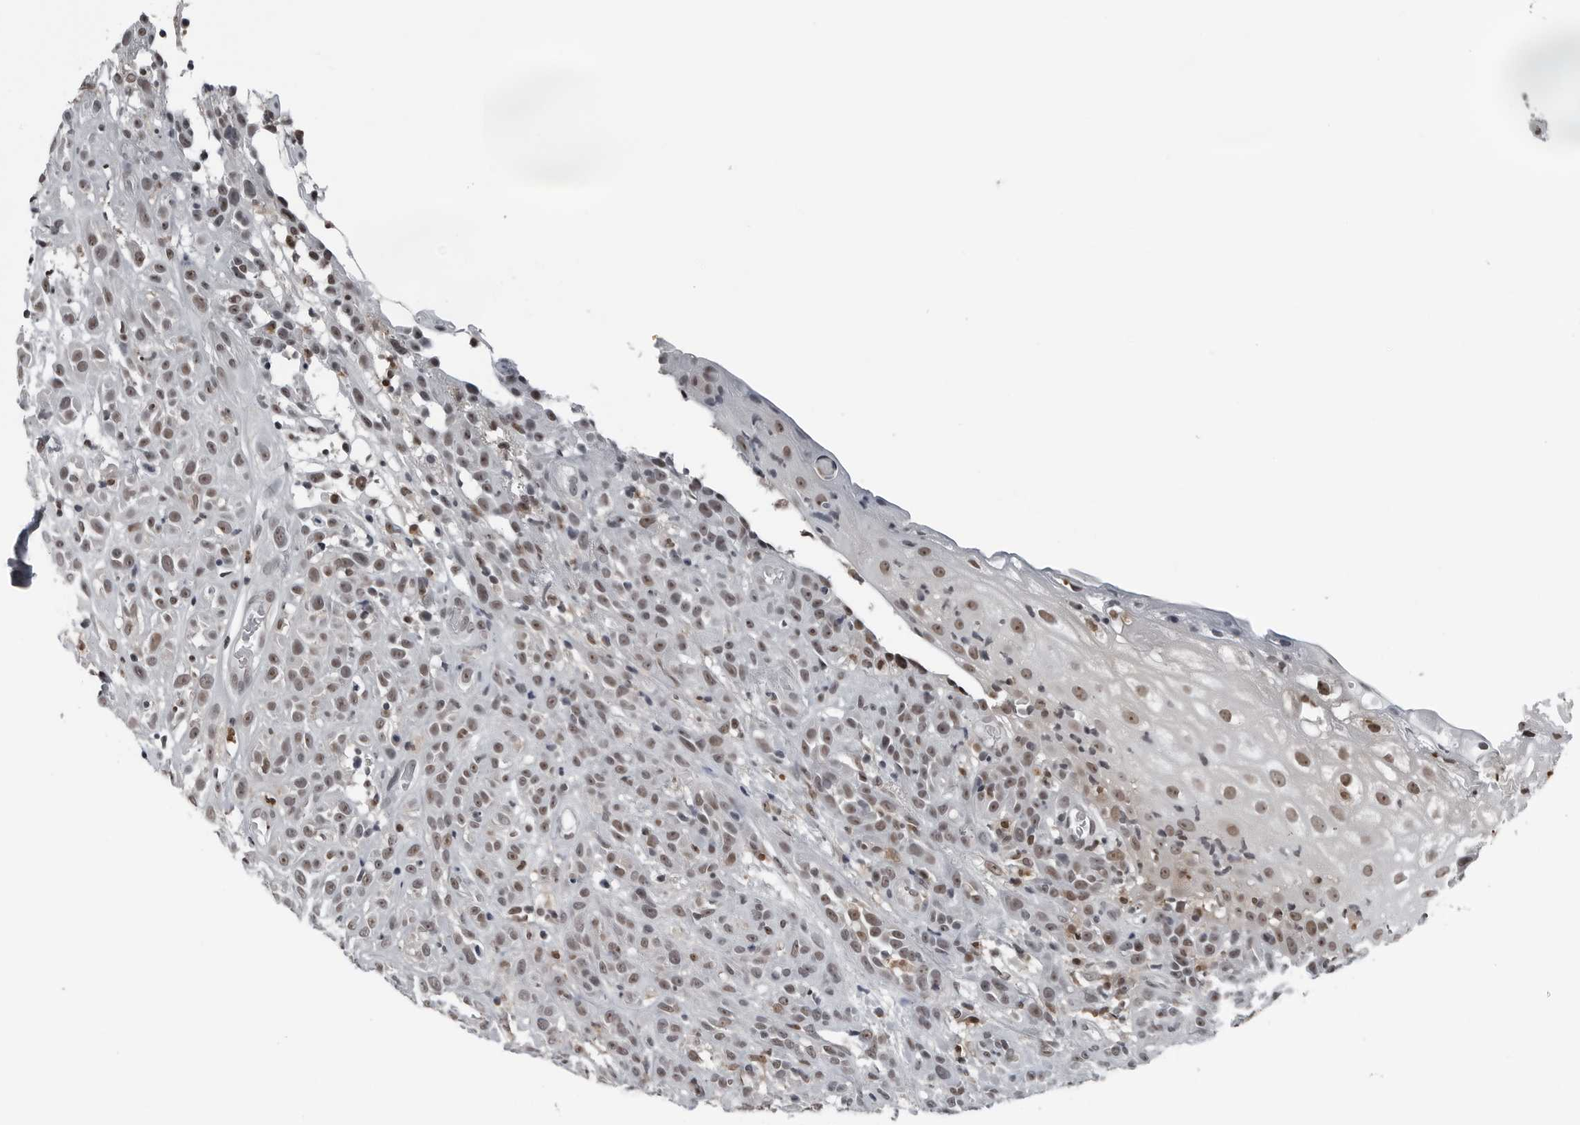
{"staining": {"intensity": "moderate", "quantity": ">75%", "location": "nuclear"}, "tissue": "head and neck cancer", "cell_type": "Tumor cells", "image_type": "cancer", "snomed": [{"axis": "morphology", "description": "Normal tissue, NOS"}, {"axis": "morphology", "description": "Squamous cell carcinoma, NOS"}, {"axis": "topography", "description": "Cartilage tissue"}, {"axis": "topography", "description": "Head-Neck"}], "caption": "DAB (3,3'-diaminobenzidine) immunohistochemical staining of head and neck cancer displays moderate nuclear protein expression in about >75% of tumor cells.", "gene": "AKR1A1", "patient": {"sex": "male", "age": 62}}